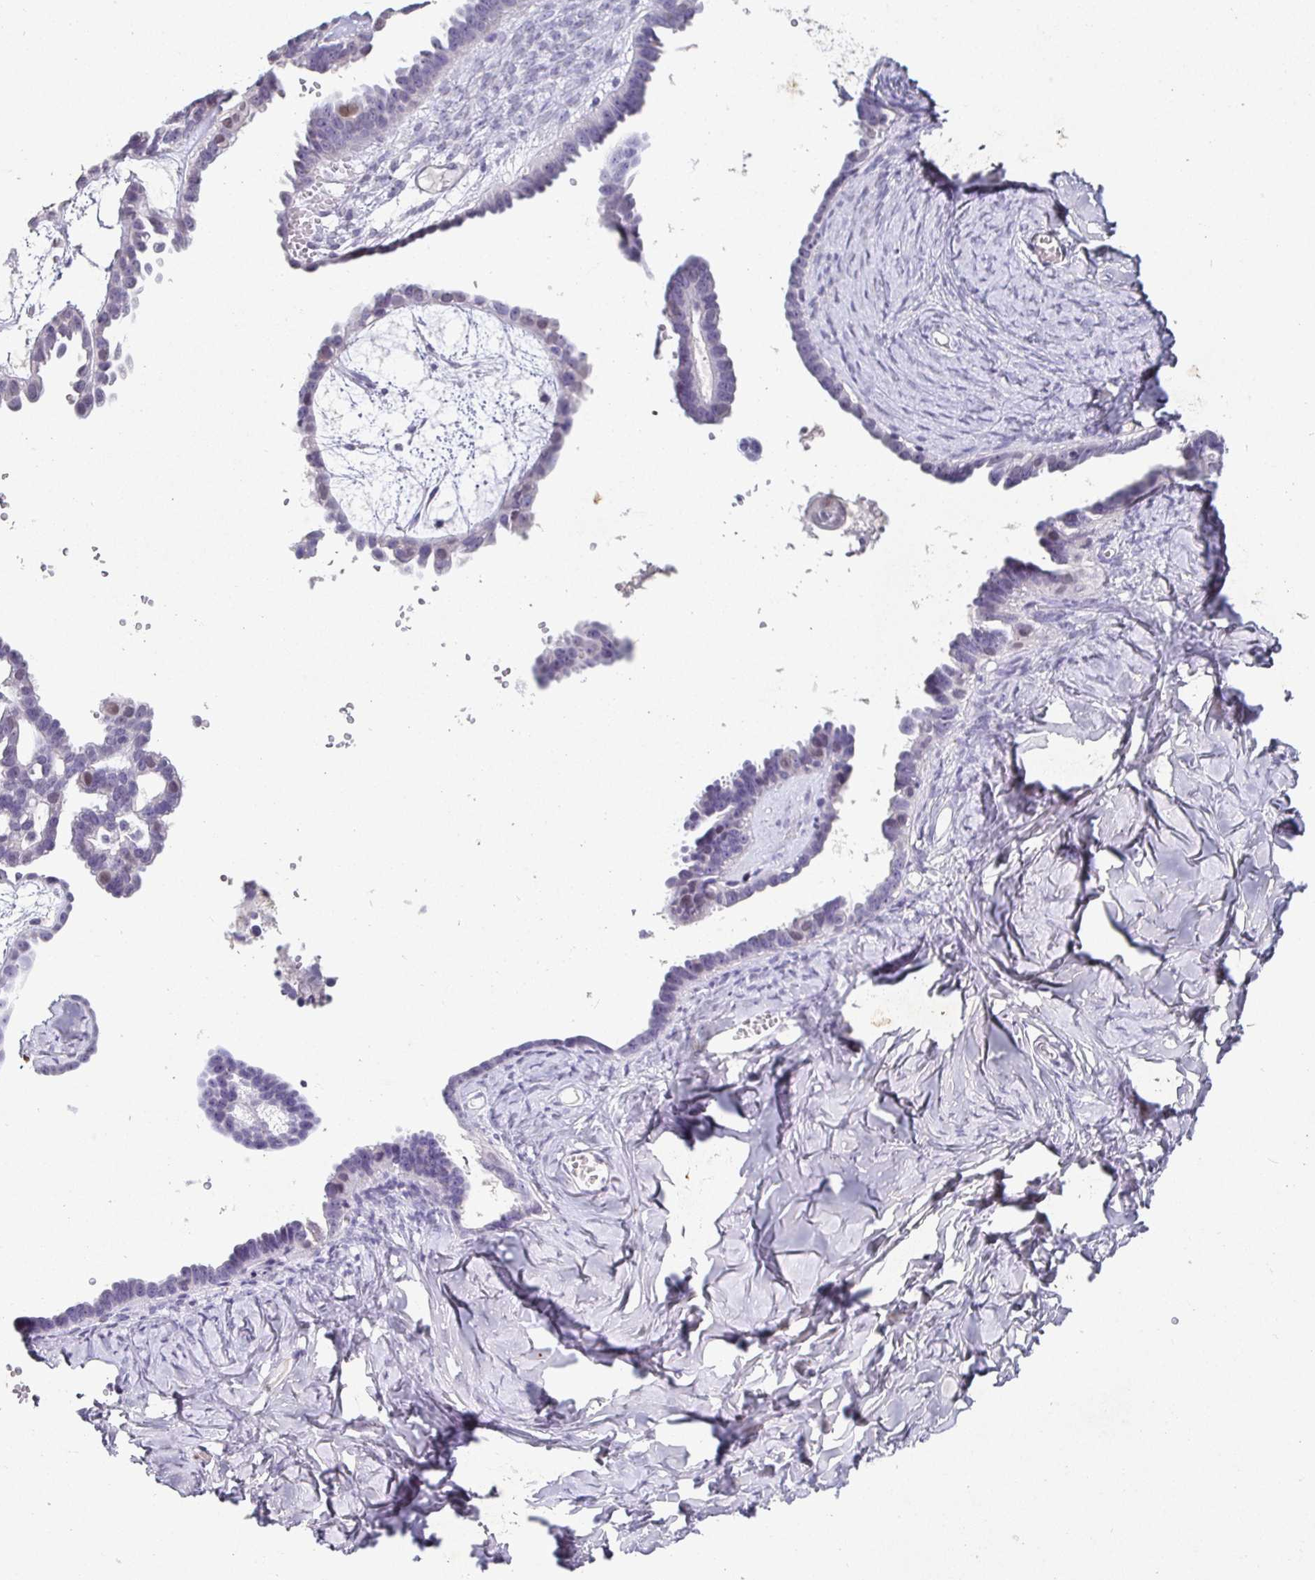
{"staining": {"intensity": "negative", "quantity": "none", "location": "none"}, "tissue": "ovarian cancer", "cell_type": "Tumor cells", "image_type": "cancer", "snomed": [{"axis": "morphology", "description": "Cystadenocarcinoma, serous, NOS"}, {"axis": "topography", "description": "Ovary"}], "caption": "This is a micrograph of immunohistochemistry staining of ovarian cancer, which shows no staining in tumor cells.", "gene": "SATB1", "patient": {"sex": "female", "age": 69}}